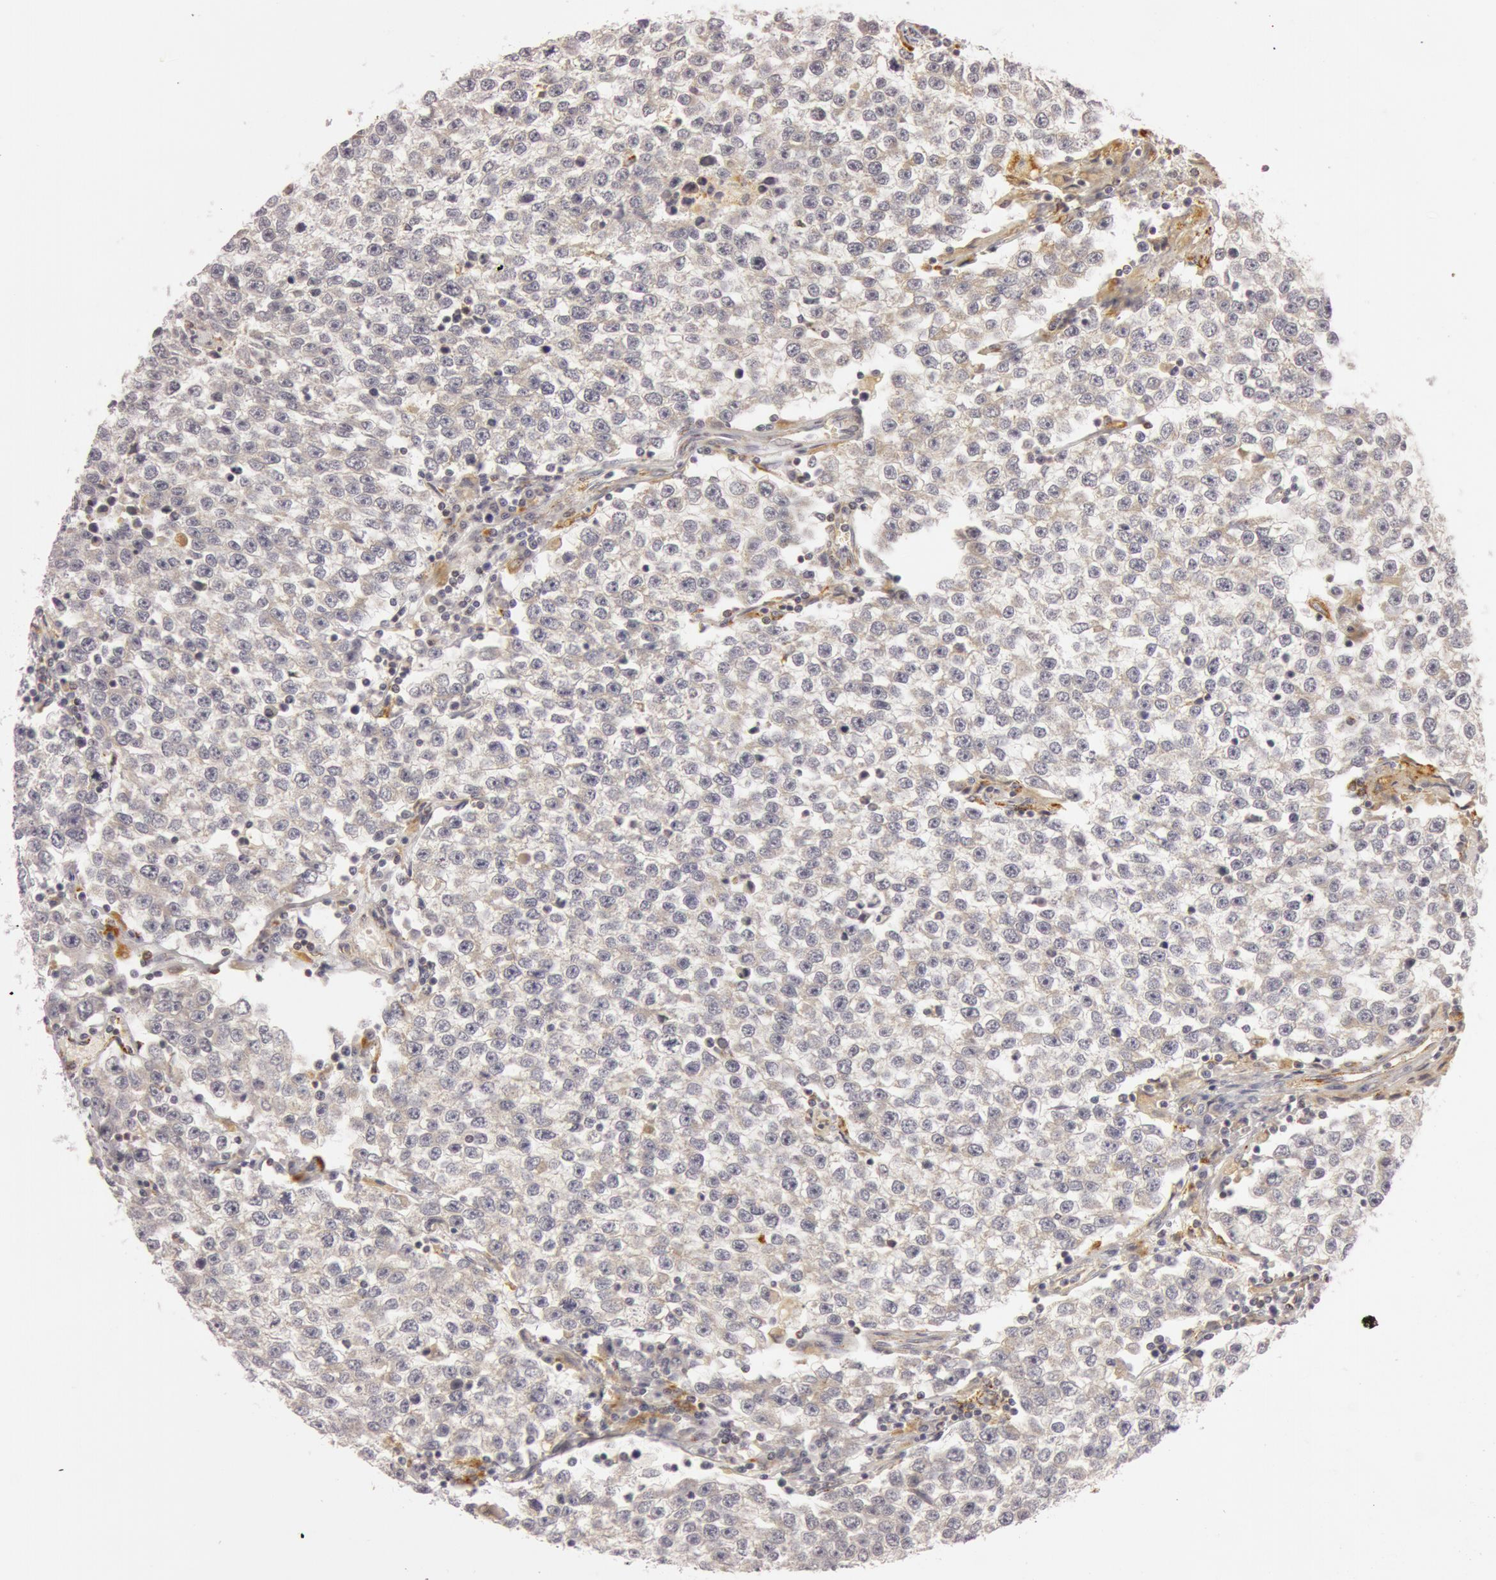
{"staining": {"intensity": "negative", "quantity": "none", "location": "none"}, "tissue": "testis cancer", "cell_type": "Tumor cells", "image_type": "cancer", "snomed": [{"axis": "morphology", "description": "Seminoma, NOS"}, {"axis": "topography", "description": "Testis"}], "caption": "This is a image of IHC staining of seminoma (testis), which shows no expression in tumor cells.", "gene": "C7", "patient": {"sex": "male", "age": 36}}